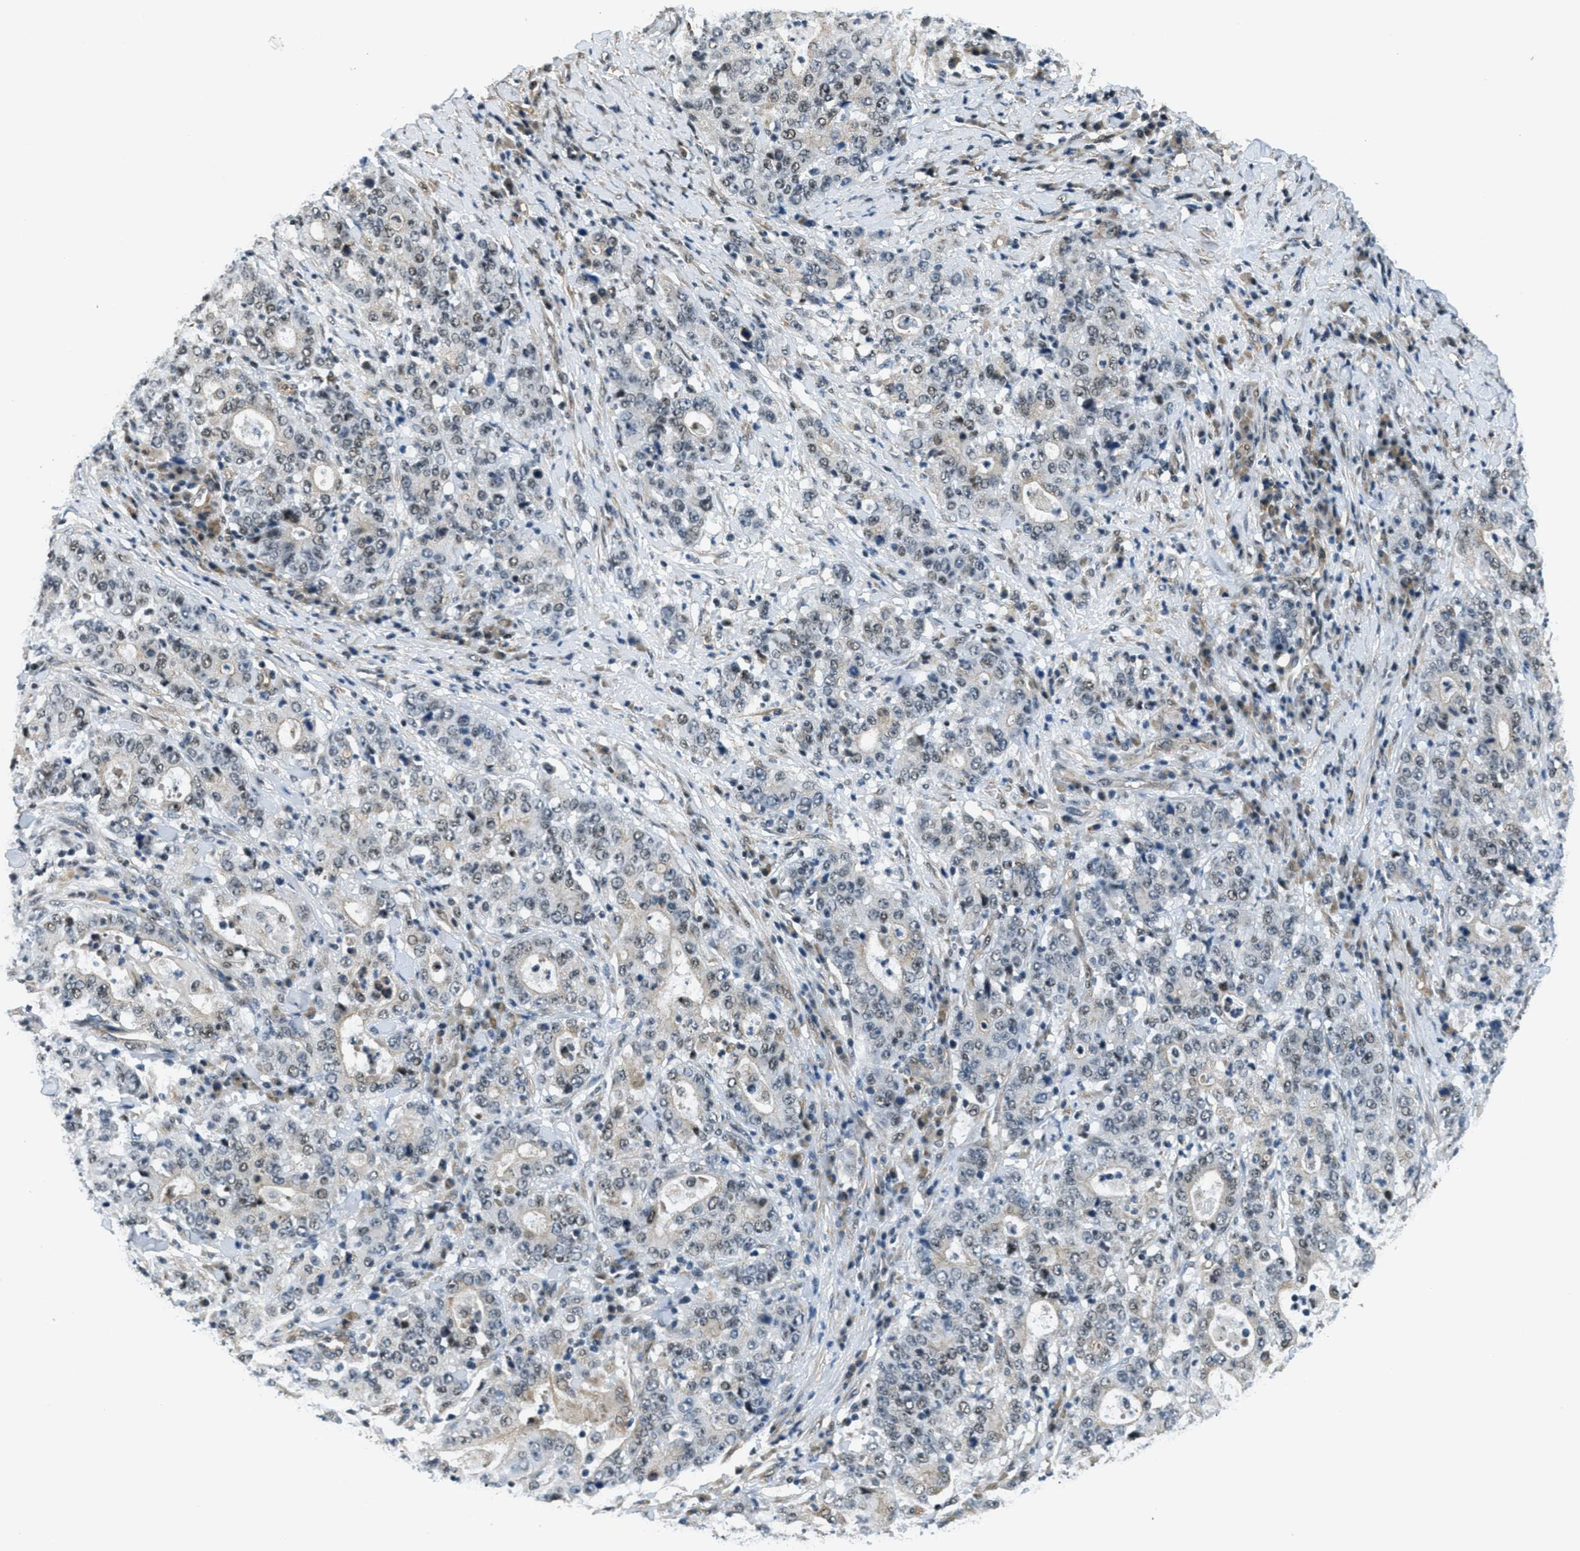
{"staining": {"intensity": "weak", "quantity": "25%-75%", "location": "nuclear"}, "tissue": "stomach cancer", "cell_type": "Tumor cells", "image_type": "cancer", "snomed": [{"axis": "morphology", "description": "Normal tissue, NOS"}, {"axis": "morphology", "description": "Adenocarcinoma, NOS"}, {"axis": "topography", "description": "Stomach, upper"}, {"axis": "topography", "description": "Stomach"}], "caption": "The histopathology image reveals a brown stain indicating the presence of a protein in the nuclear of tumor cells in stomach adenocarcinoma.", "gene": "CFAP36", "patient": {"sex": "male", "age": 59}}